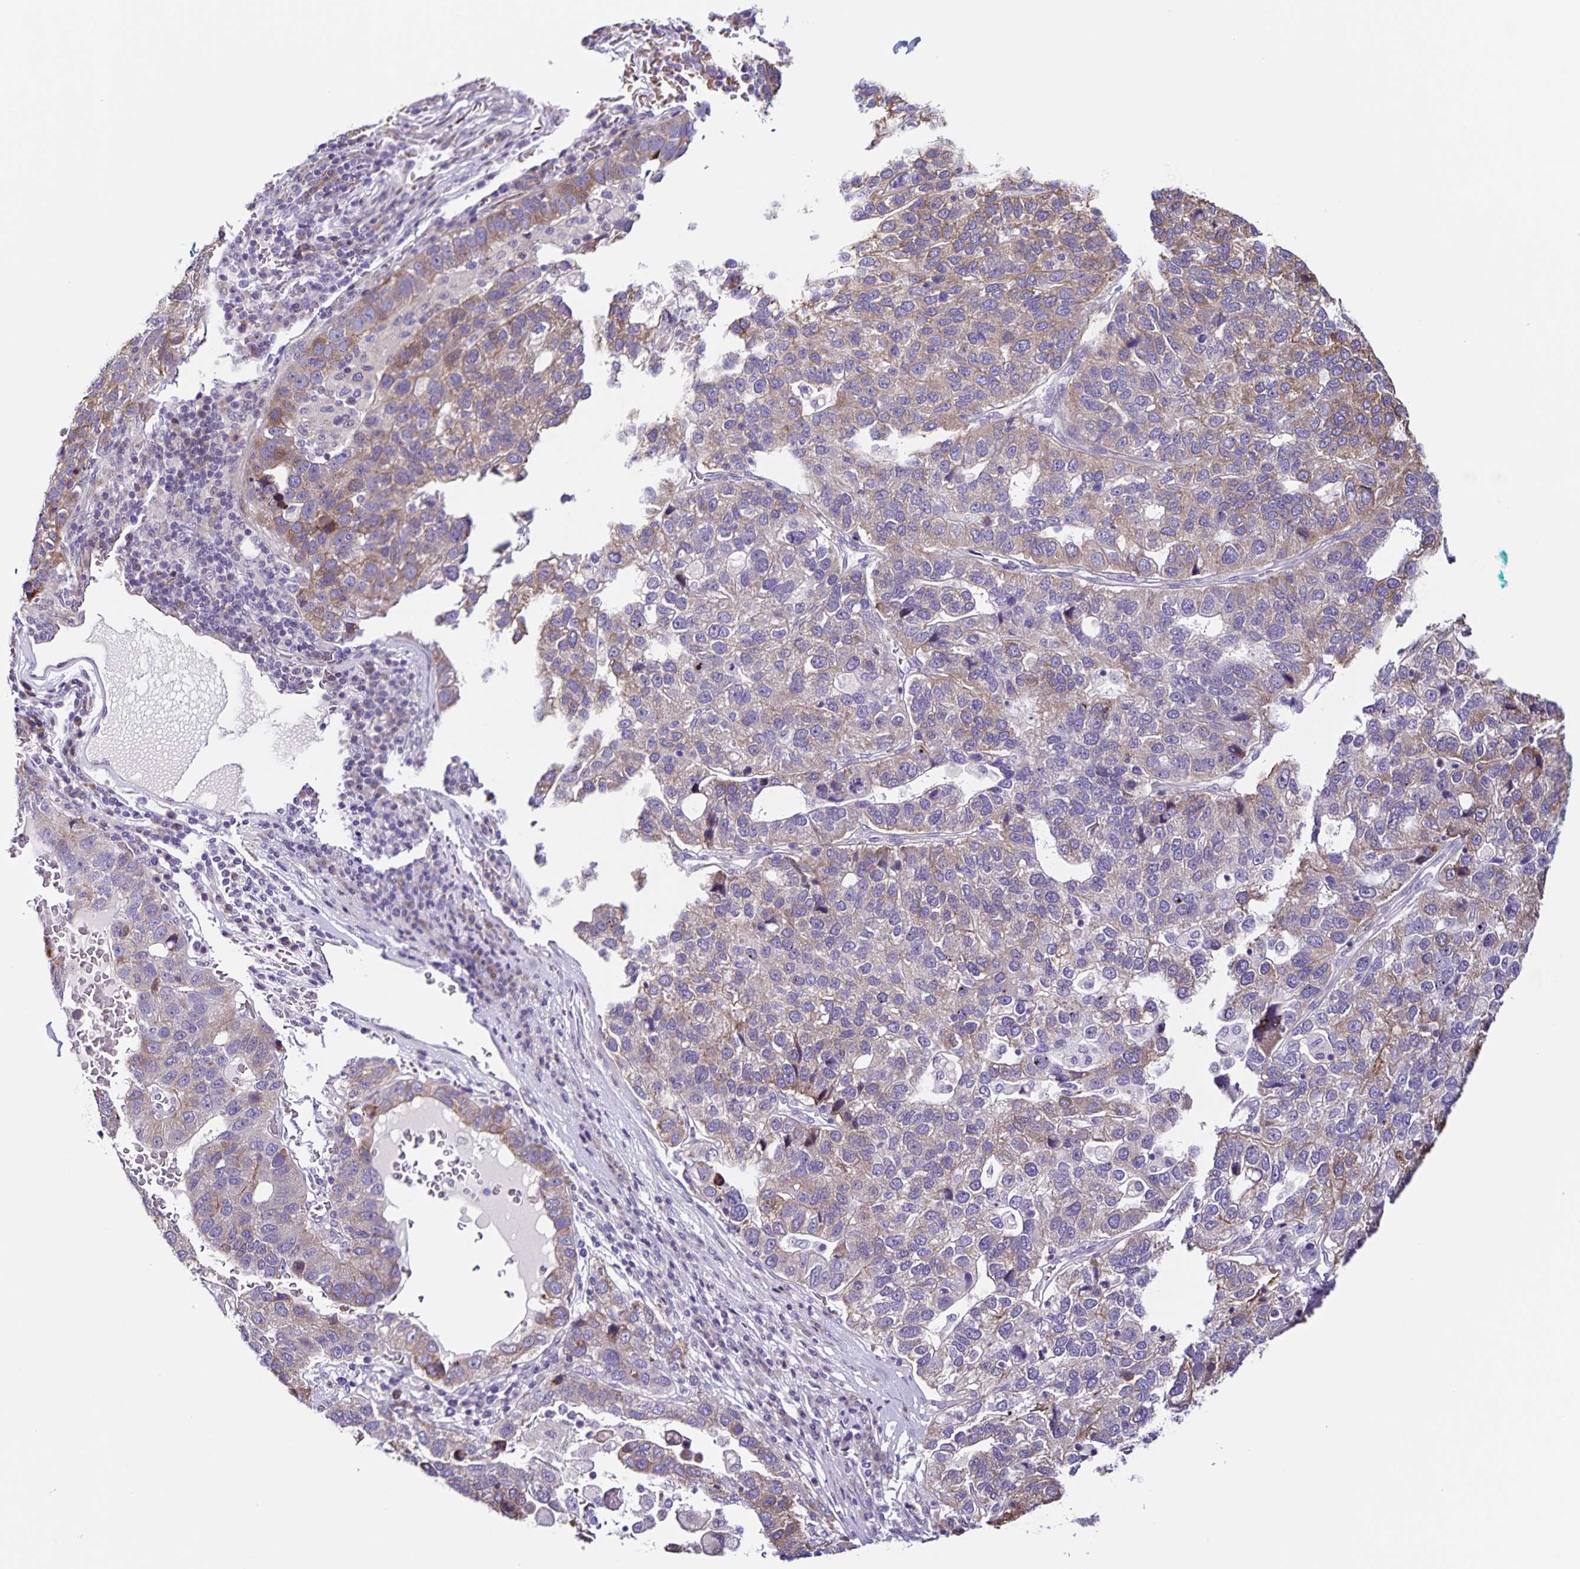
{"staining": {"intensity": "weak", "quantity": "<25%", "location": "cytoplasmic/membranous"}, "tissue": "pancreatic cancer", "cell_type": "Tumor cells", "image_type": "cancer", "snomed": [{"axis": "morphology", "description": "Adenocarcinoma, NOS"}, {"axis": "topography", "description": "Pancreas"}], "caption": "The IHC micrograph has no significant staining in tumor cells of adenocarcinoma (pancreatic) tissue.", "gene": "RNFT2", "patient": {"sex": "female", "age": 61}}